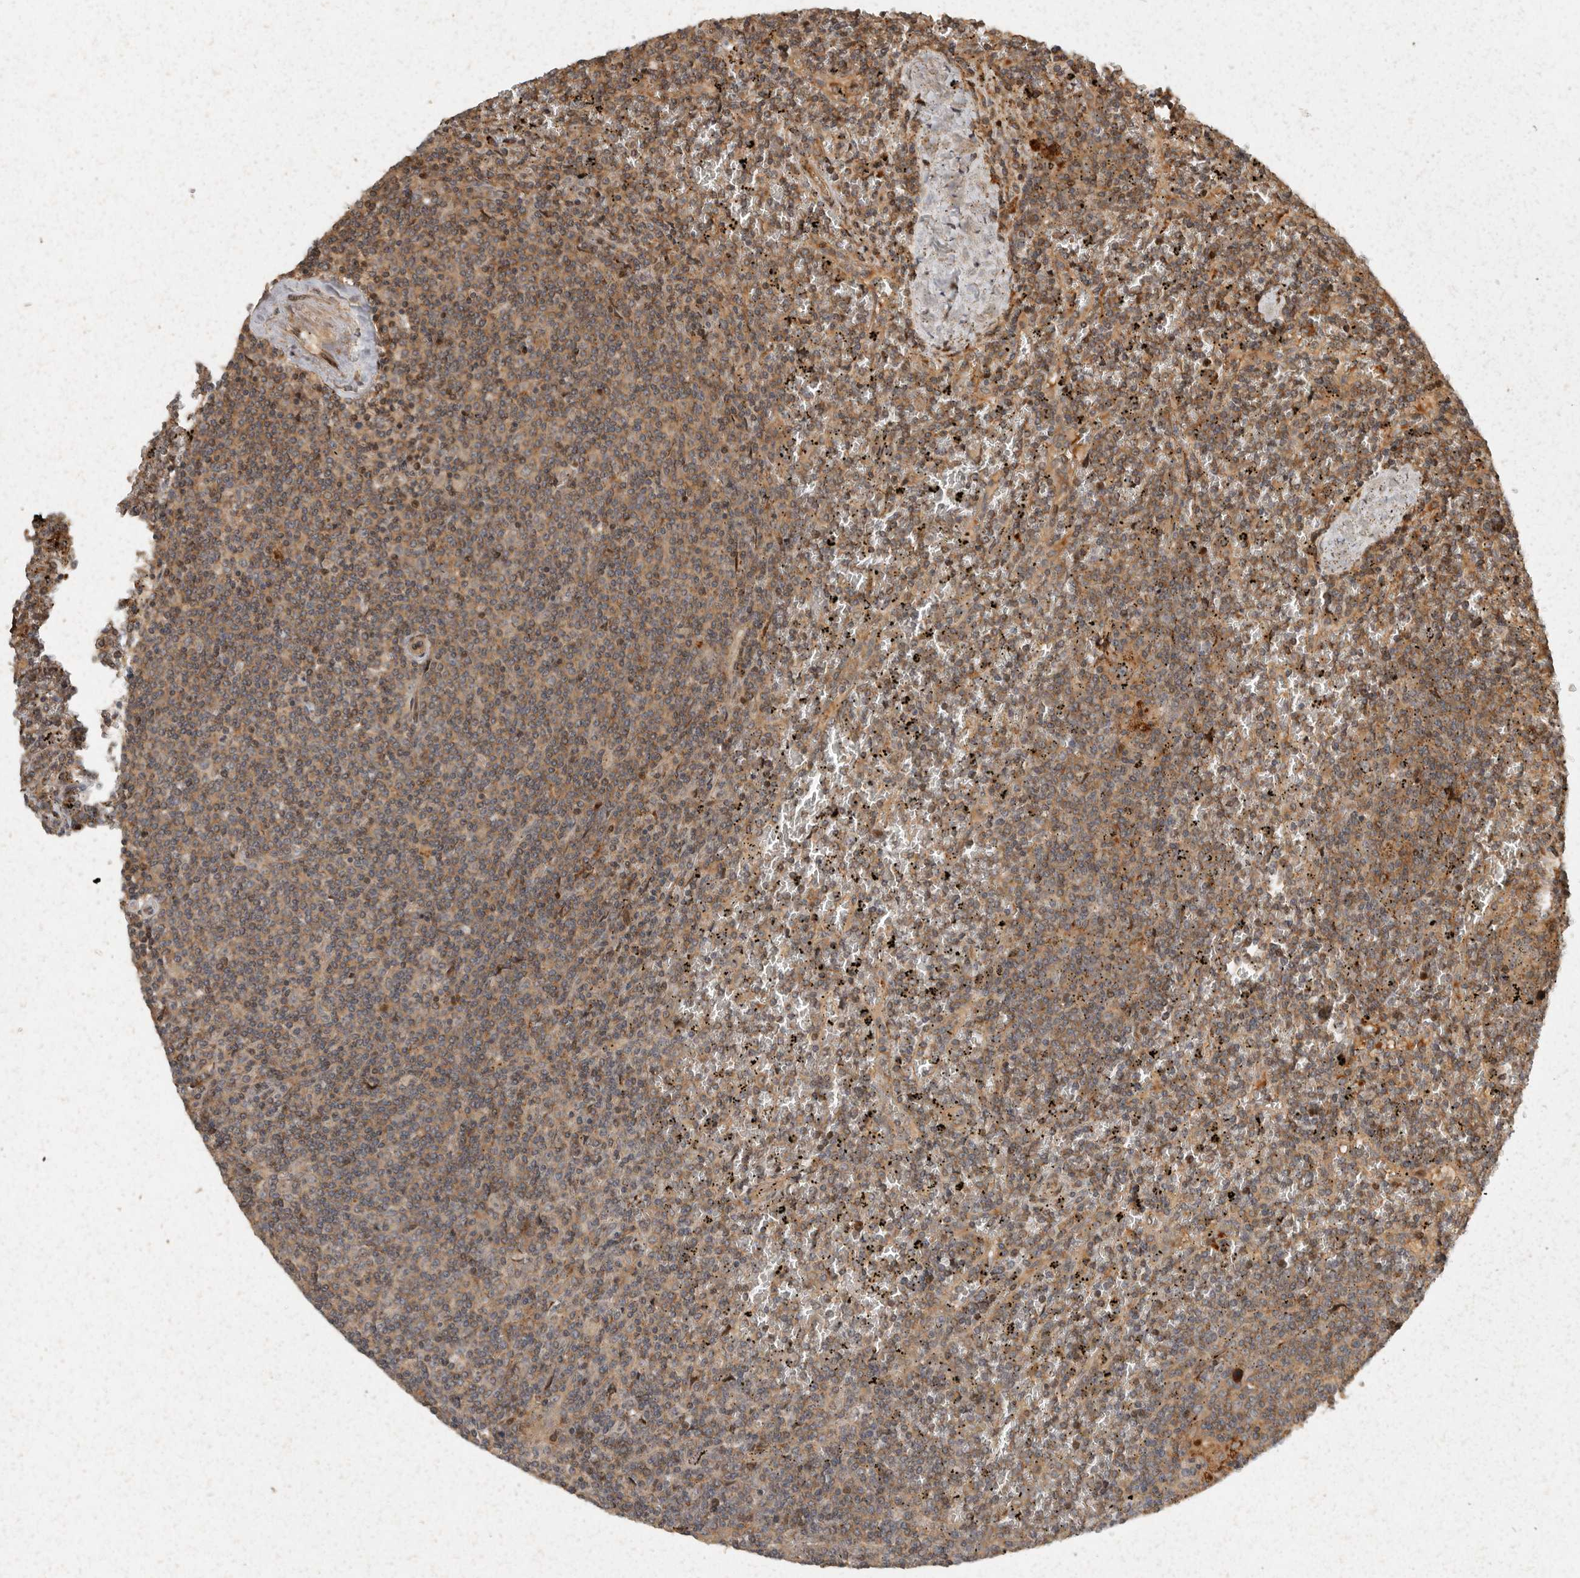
{"staining": {"intensity": "moderate", "quantity": ">75%", "location": "cytoplasmic/membranous"}, "tissue": "lymphoma", "cell_type": "Tumor cells", "image_type": "cancer", "snomed": [{"axis": "morphology", "description": "Malignant lymphoma, non-Hodgkin's type, Low grade"}, {"axis": "topography", "description": "Spleen"}], "caption": "Immunohistochemical staining of lymphoma demonstrates moderate cytoplasmic/membranous protein positivity in about >75% of tumor cells.", "gene": "SWT1", "patient": {"sex": "female", "age": 19}}